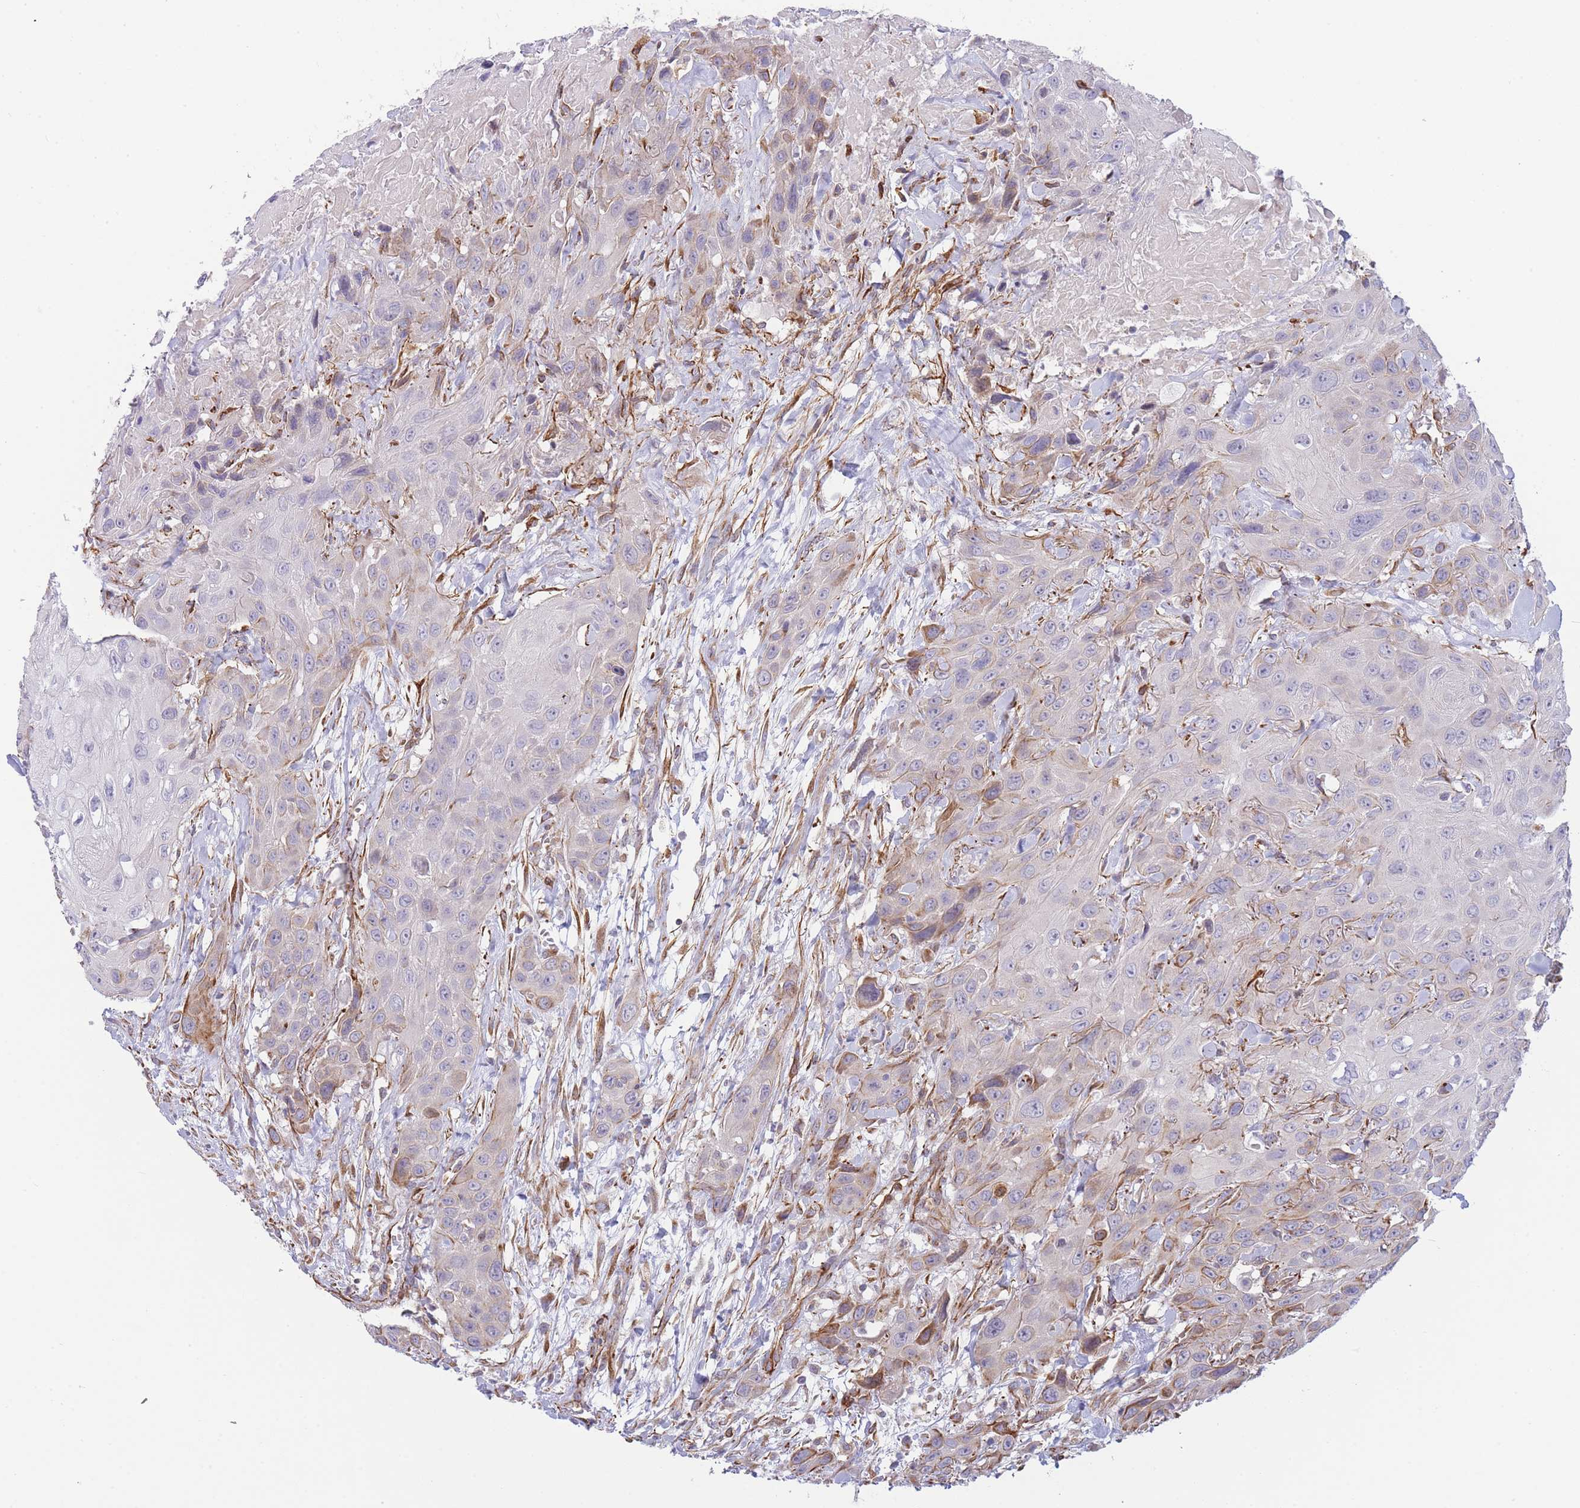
{"staining": {"intensity": "moderate", "quantity": "<25%", "location": "cytoplasmic/membranous"}, "tissue": "head and neck cancer", "cell_type": "Tumor cells", "image_type": "cancer", "snomed": [{"axis": "morphology", "description": "Squamous cell carcinoma, NOS"}, {"axis": "topography", "description": "Head-Neck"}], "caption": "Approximately <25% of tumor cells in head and neck cancer (squamous cell carcinoma) exhibit moderate cytoplasmic/membranous protein expression as visualized by brown immunohistochemical staining.", "gene": "ECPAS", "patient": {"sex": "male", "age": 81}}